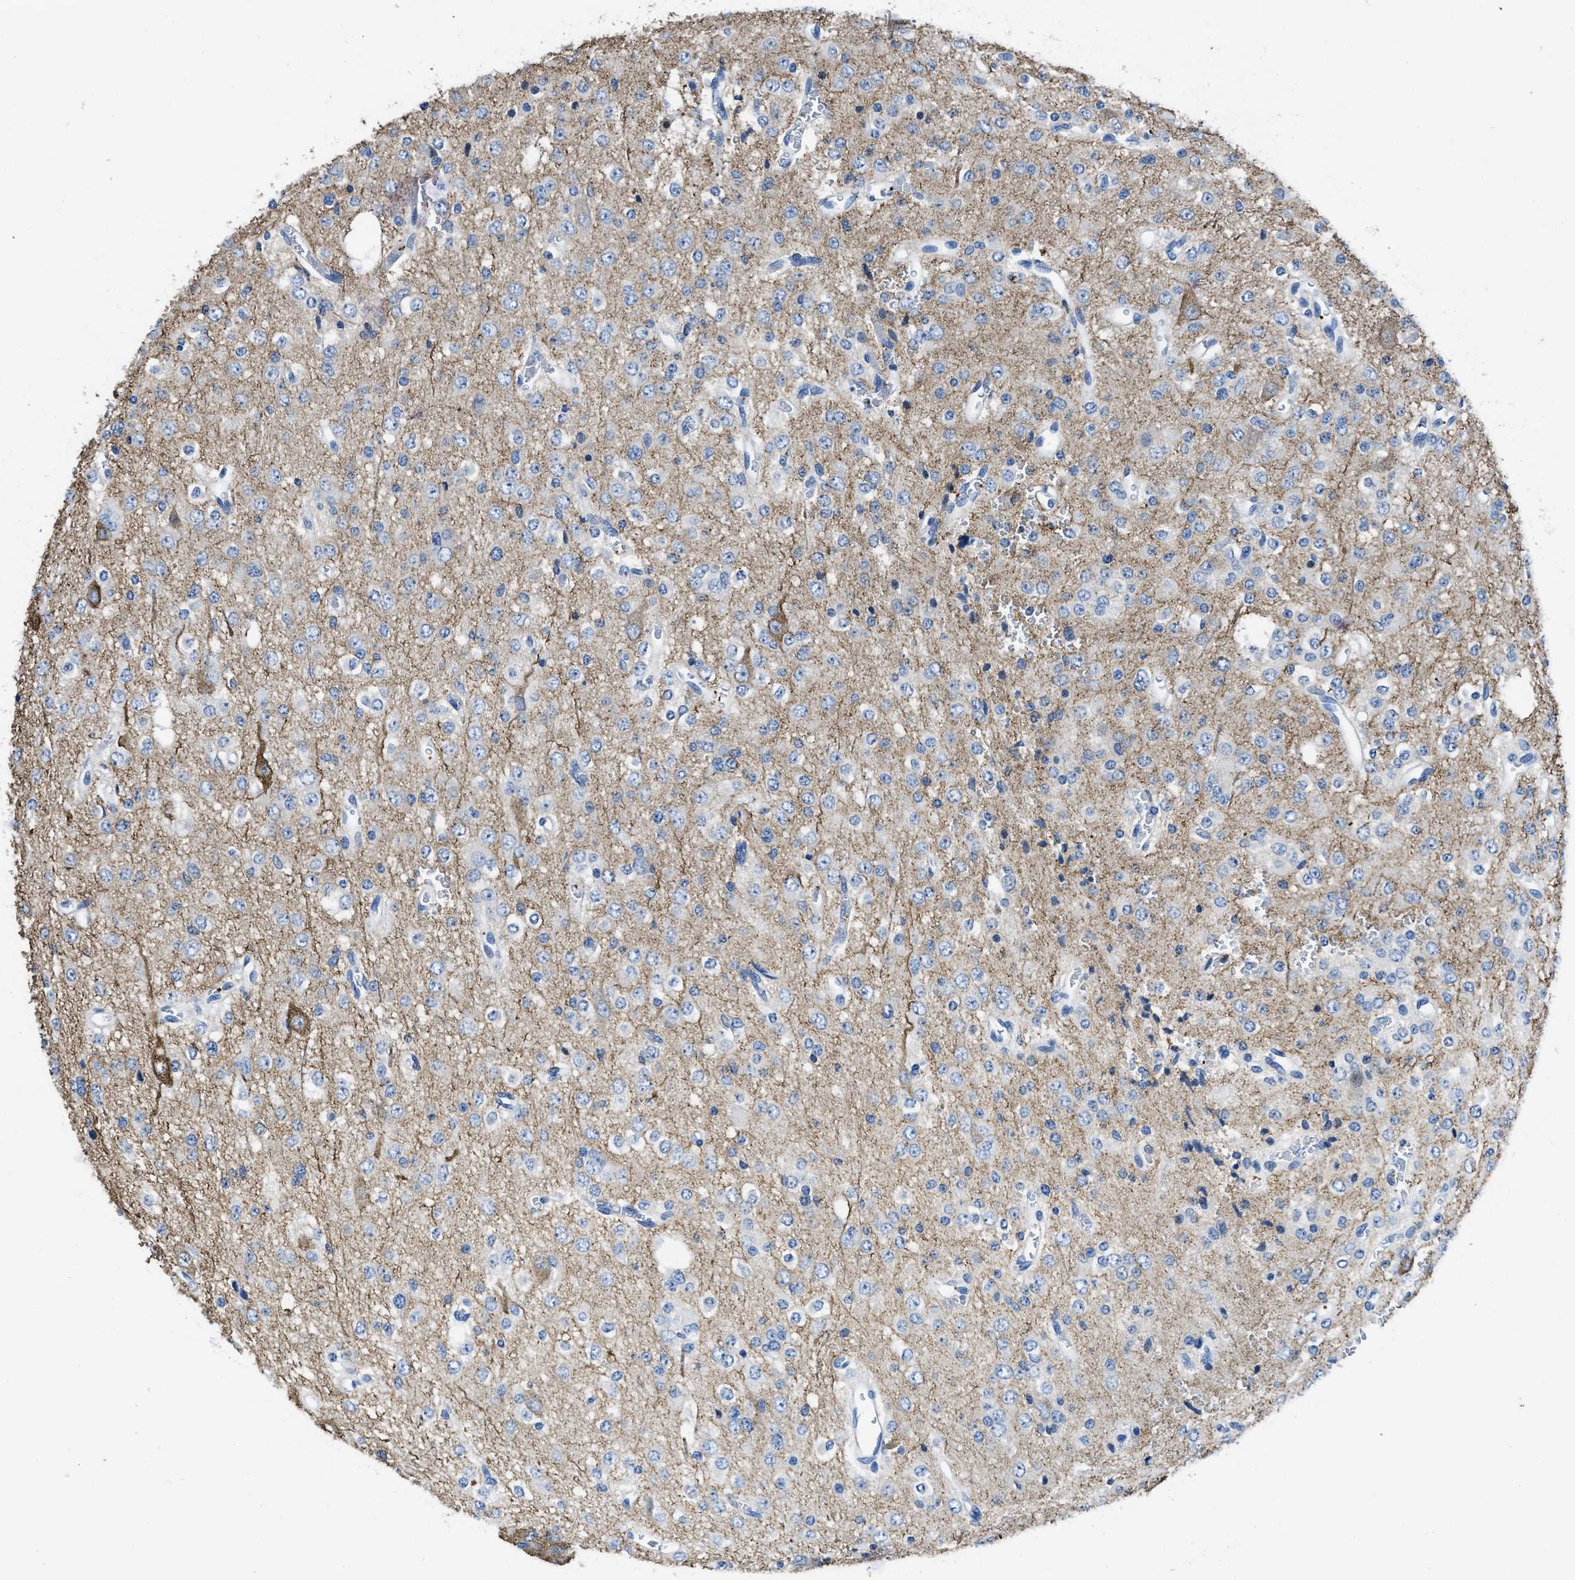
{"staining": {"intensity": "negative", "quantity": "none", "location": "none"}, "tissue": "glioma", "cell_type": "Tumor cells", "image_type": "cancer", "snomed": [{"axis": "morphology", "description": "Glioma, malignant, Low grade"}, {"axis": "topography", "description": "Brain"}], "caption": "Immunohistochemical staining of human glioma displays no significant staining in tumor cells.", "gene": "ITGA3", "patient": {"sex": "male", "age": 38}}